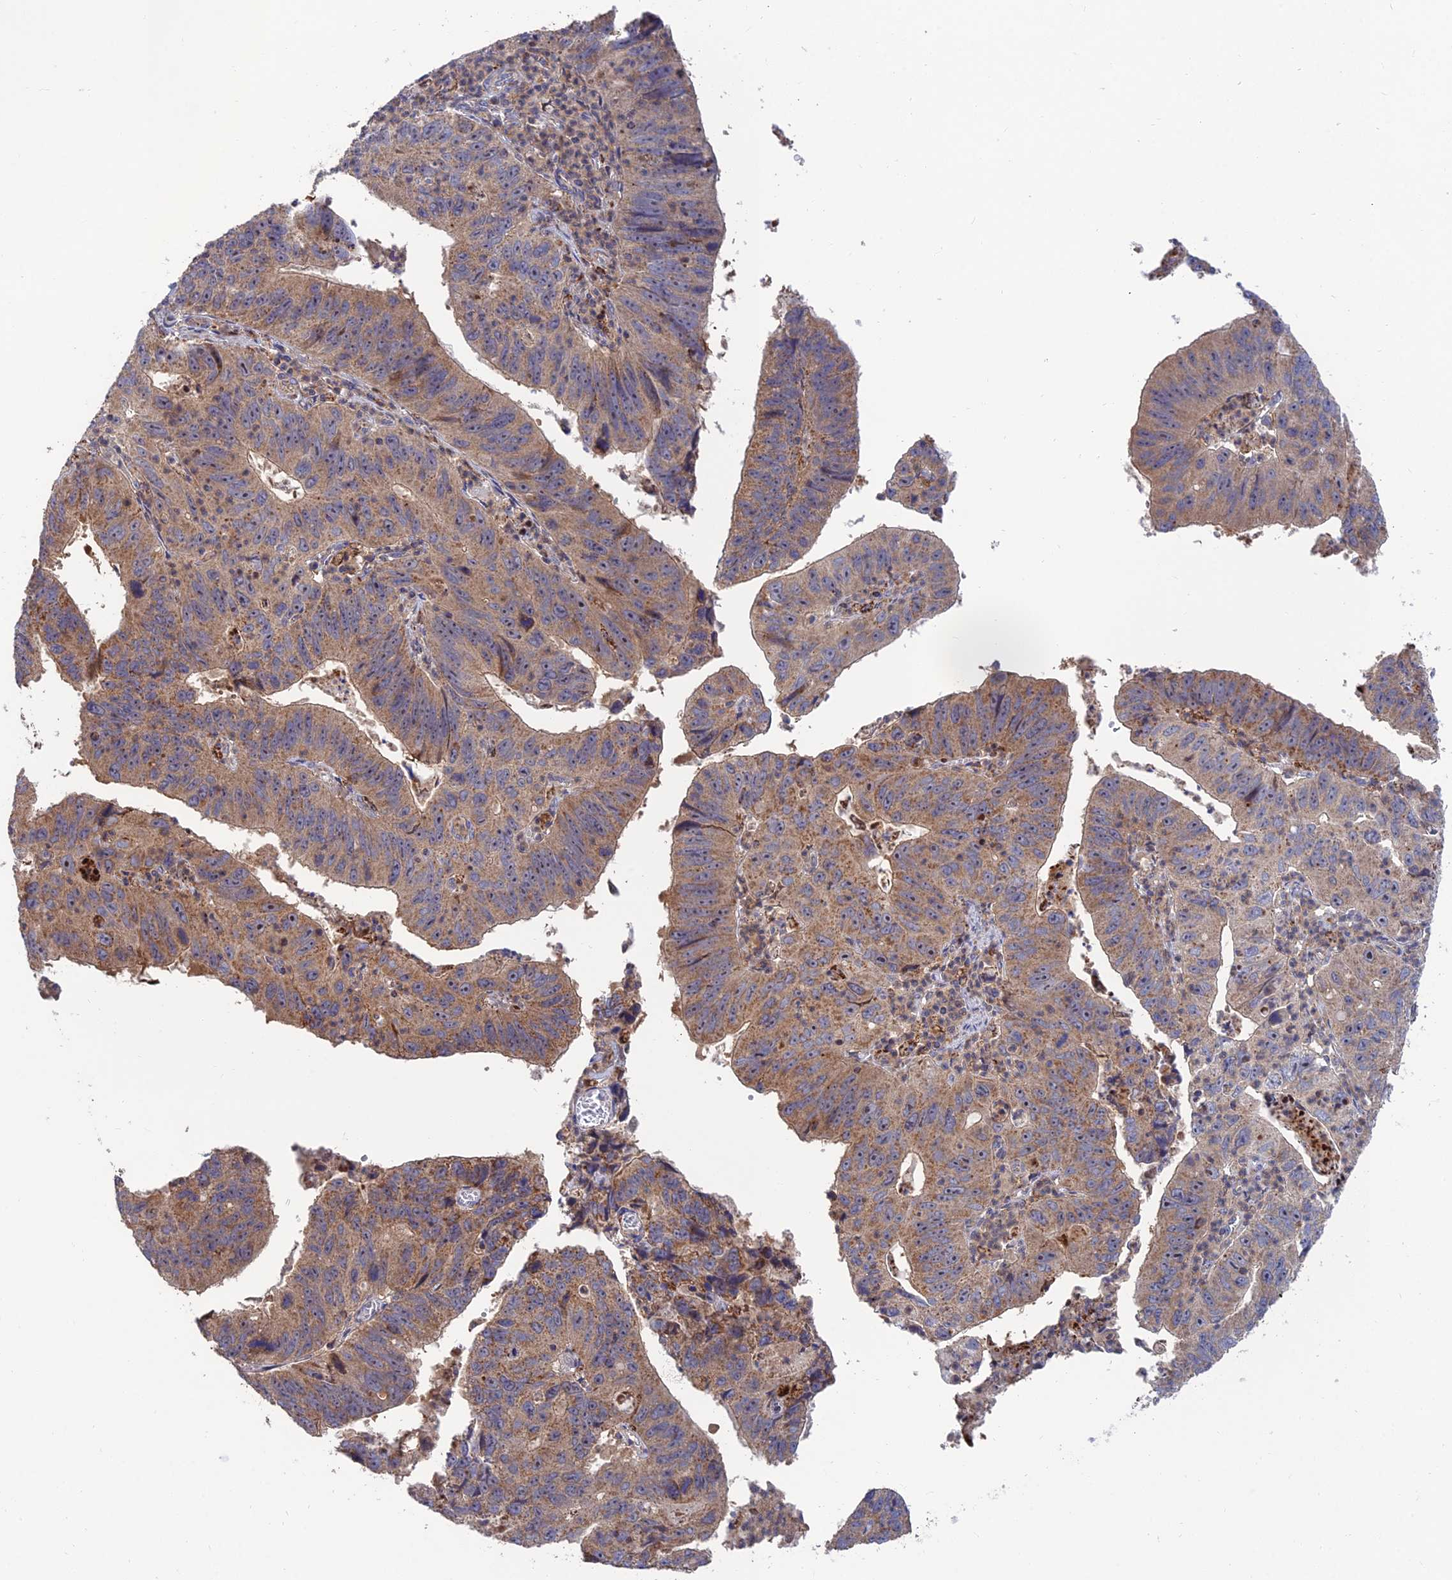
{"staining": {"intensity": "moderate", "quantity": "25%-75%", "location": "cytoplasmic/membranous"}, "tissue": "stomach cancer", "cell_type": "Tumor cells", "image_type": "cancer", "snomed": [{"axis": "morphology", "description": "Adenocarcinoma, NOS"}, {"axis": "topography", "description": "Stomach"}], "caption": "Immunohistochemistry of human stomach cancer (adenocarcinoma) reveals medium levels of moderate cytoplasmic/membranous expression in approximately 25%-75% of tumor cells. (DAB (3,3'-diaminobenzidine) IHC with brightfield microscopy, high magnification).", "gene": "RIC8B", "patient": {"sex": "male", "age": 59}}